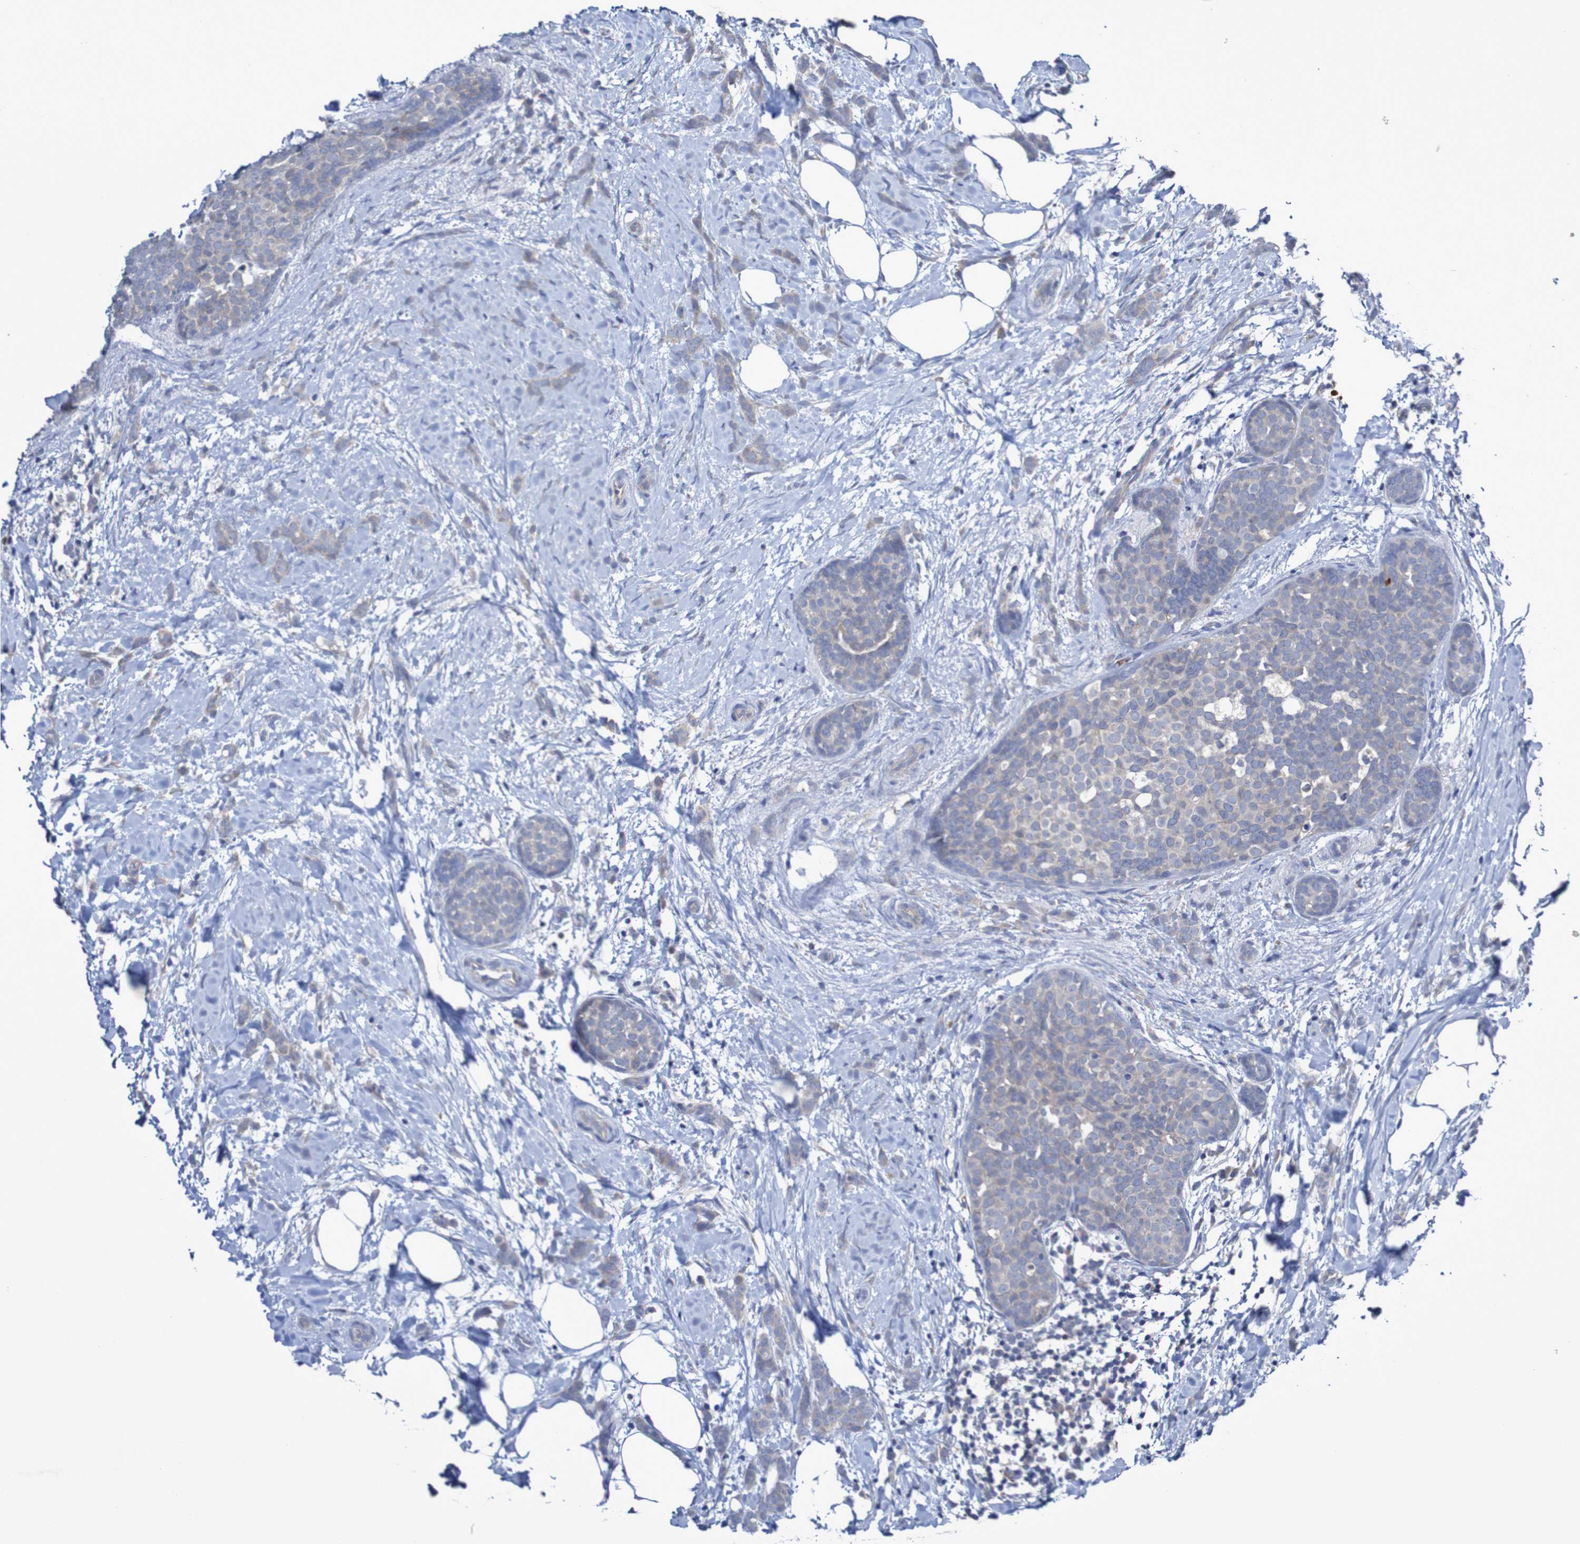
{"staining": {"intensity": "weak", "quantity": "25%-75%", "location": "cytoplasmic/membranous"}, "tissue": "breast cancer", "cell_type": "Tumor cells", "image_type": "cancer", "snomed": [{"axis": "morphology", "description": "Lobular carcinoma, in situ"}, {"axis": "morphology", "description": "Lobular carcinoma"}, {"axis": "topography", "description": "Breast"}], "caption": "A photomicrograph of human breast cancer stained for a protein demonstrates weak cytoplasmic/membranous brown staining in tumor cells.", "gene": "PARP4", "patient": {"sex": "female", "age": 41}}